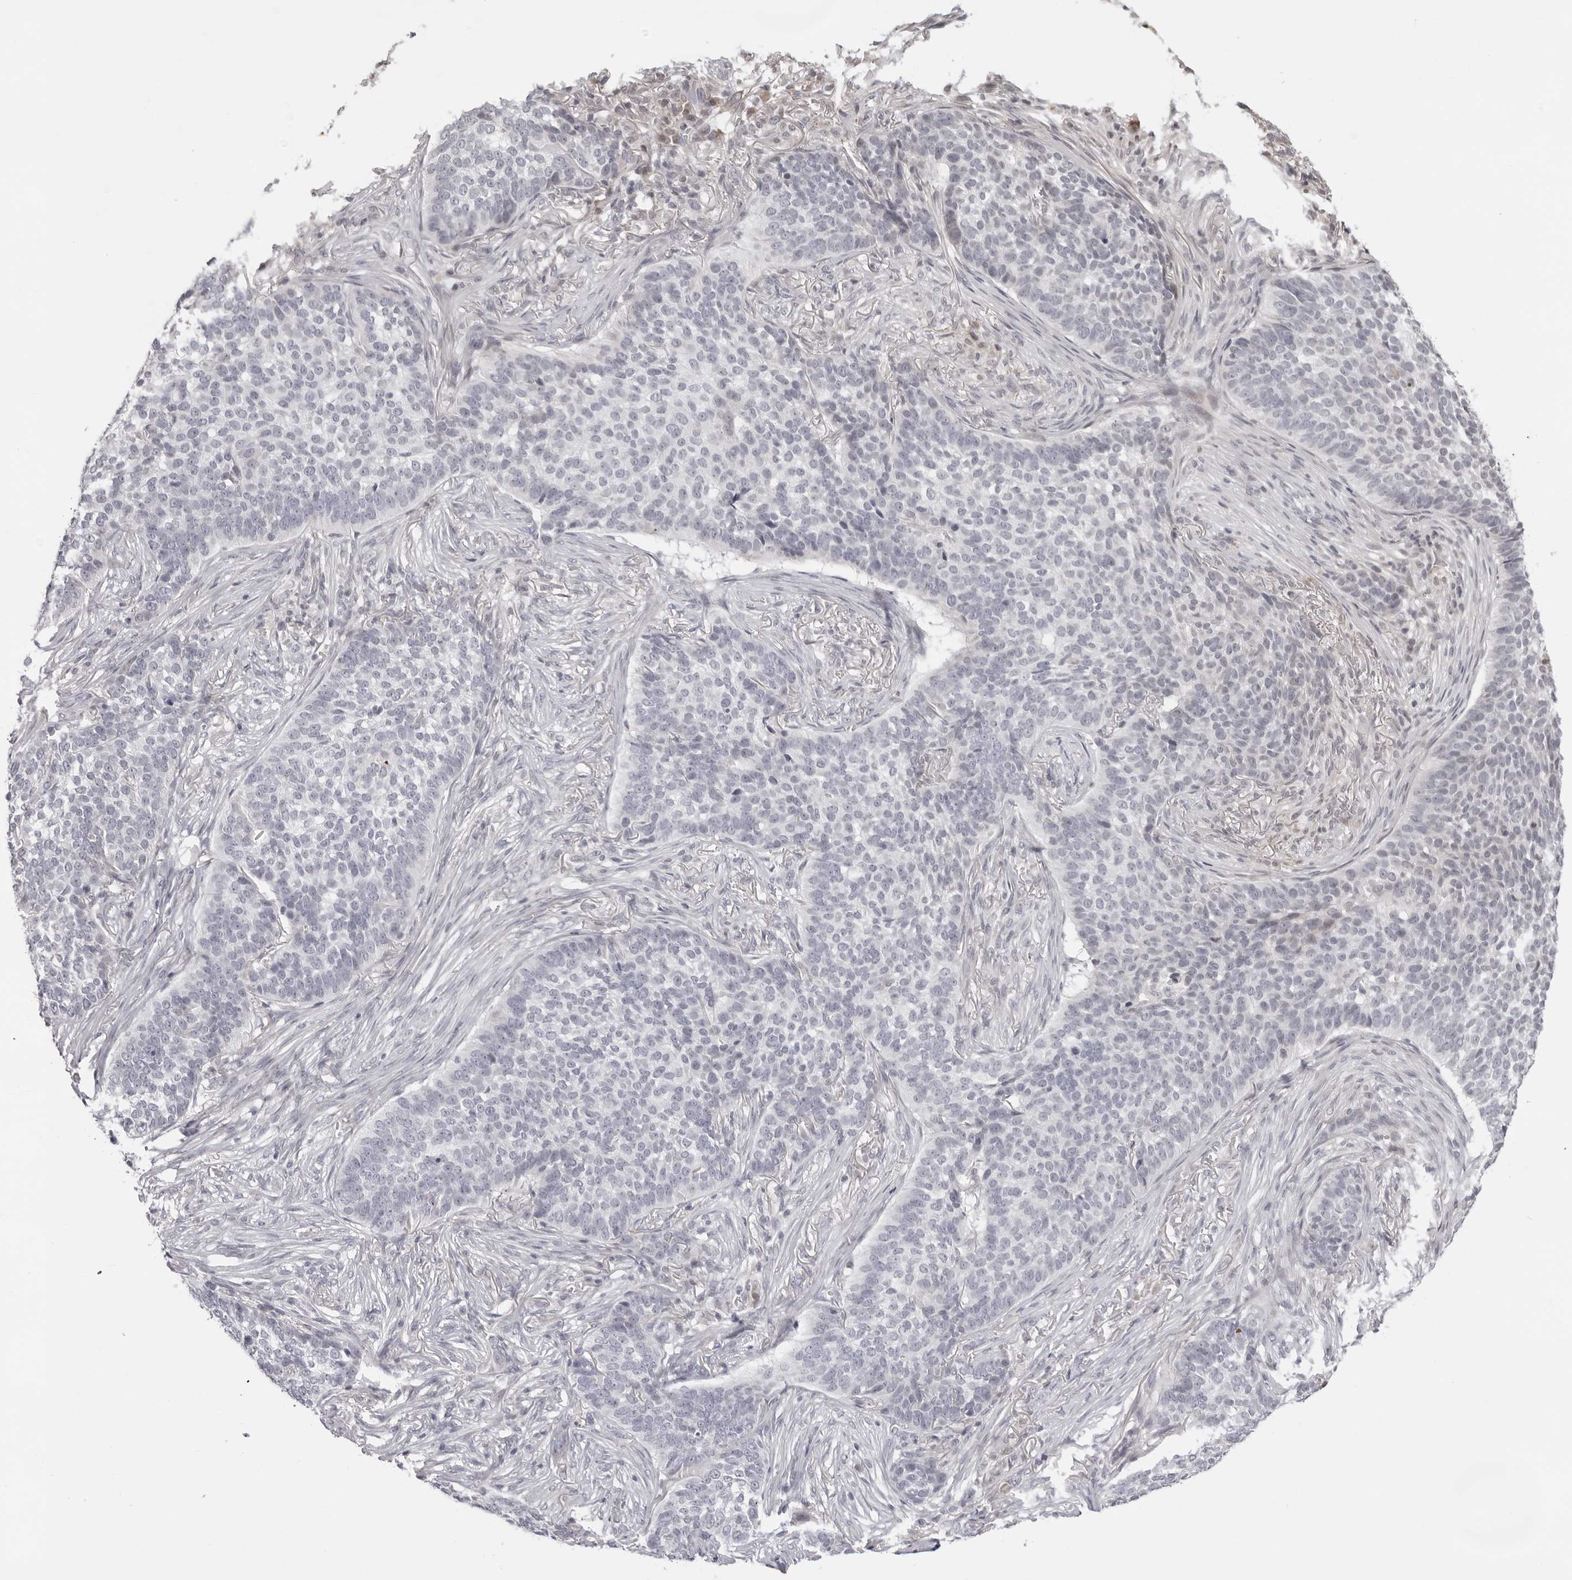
{"staining": {"intensity": "negative", "quantity": "none", "location": "none"}, "tissue": "skin cancer", "cell_type": "Tumor cells", "image_type": "cancer", "snomed": [{"axis": "morphology", "description": "Basal cell carcinoma"}, {"axis": "topography", "description": "Skin"}], "caption": "High power microscopy image of an IHC photomicrograph of skin cancer (basal cell carcinoma), revealing no significant staining in tumor cells.", "gene": "ACP6", "patient": {"sex": "male", "age": 85}}